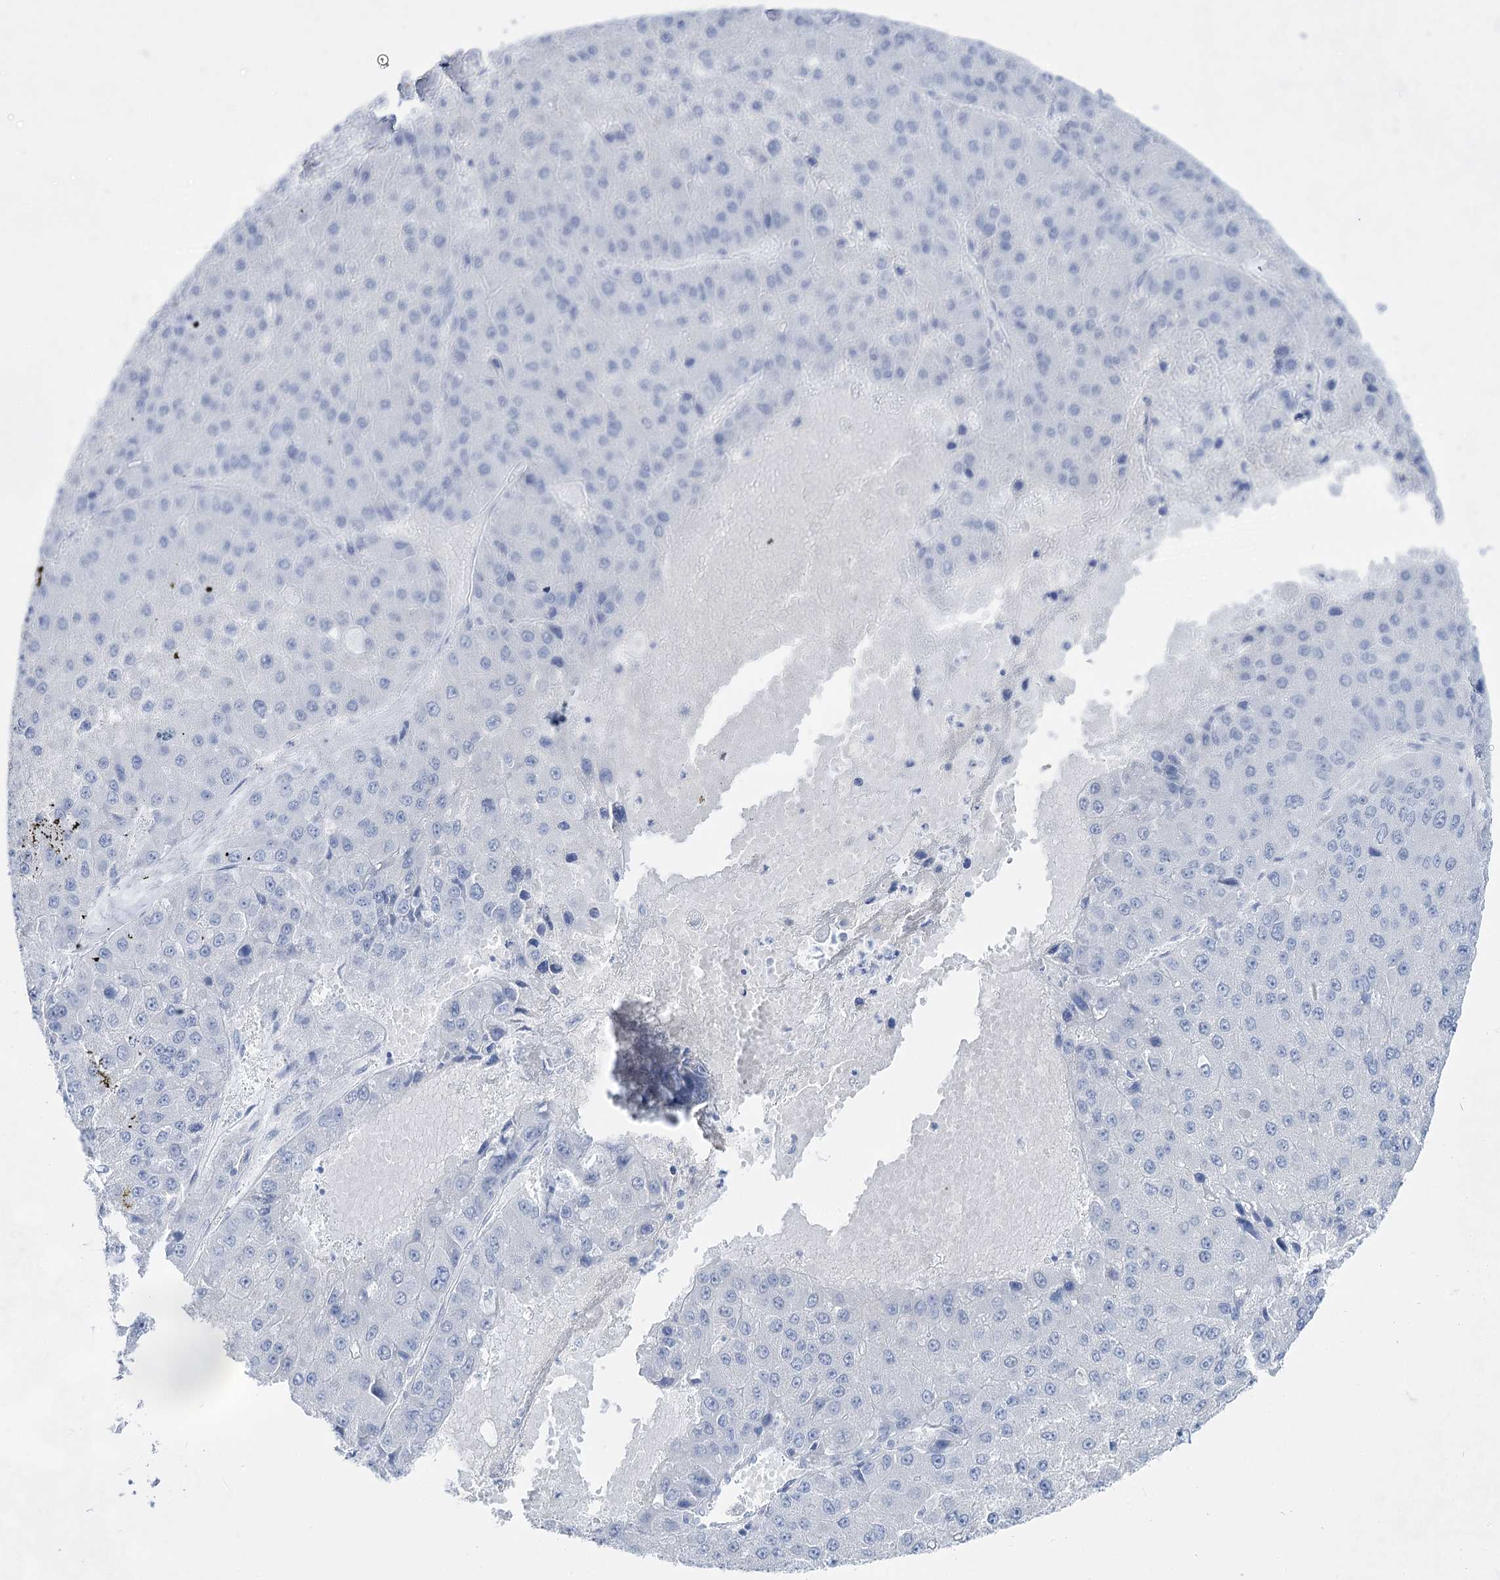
{"staining": {"intensity": "negative", "quantity": "none", "location": "none"}, "tissue": "liver cancer", "cell_type": "Tumor cells", "image_type": "cancer", "snomed": [{"axis": "morphology", "description": "Carcinoma, Hepatocellular, NOS"}, {"axis": "topography", "description": "Liver"}], "caption": "Immunohistochemical staining of human hepatocellular carcinoma (liver) shows no significant expression in tumor cells.", "gene": "ACRV1", "patient": {"sex": "female", "age": 73}}